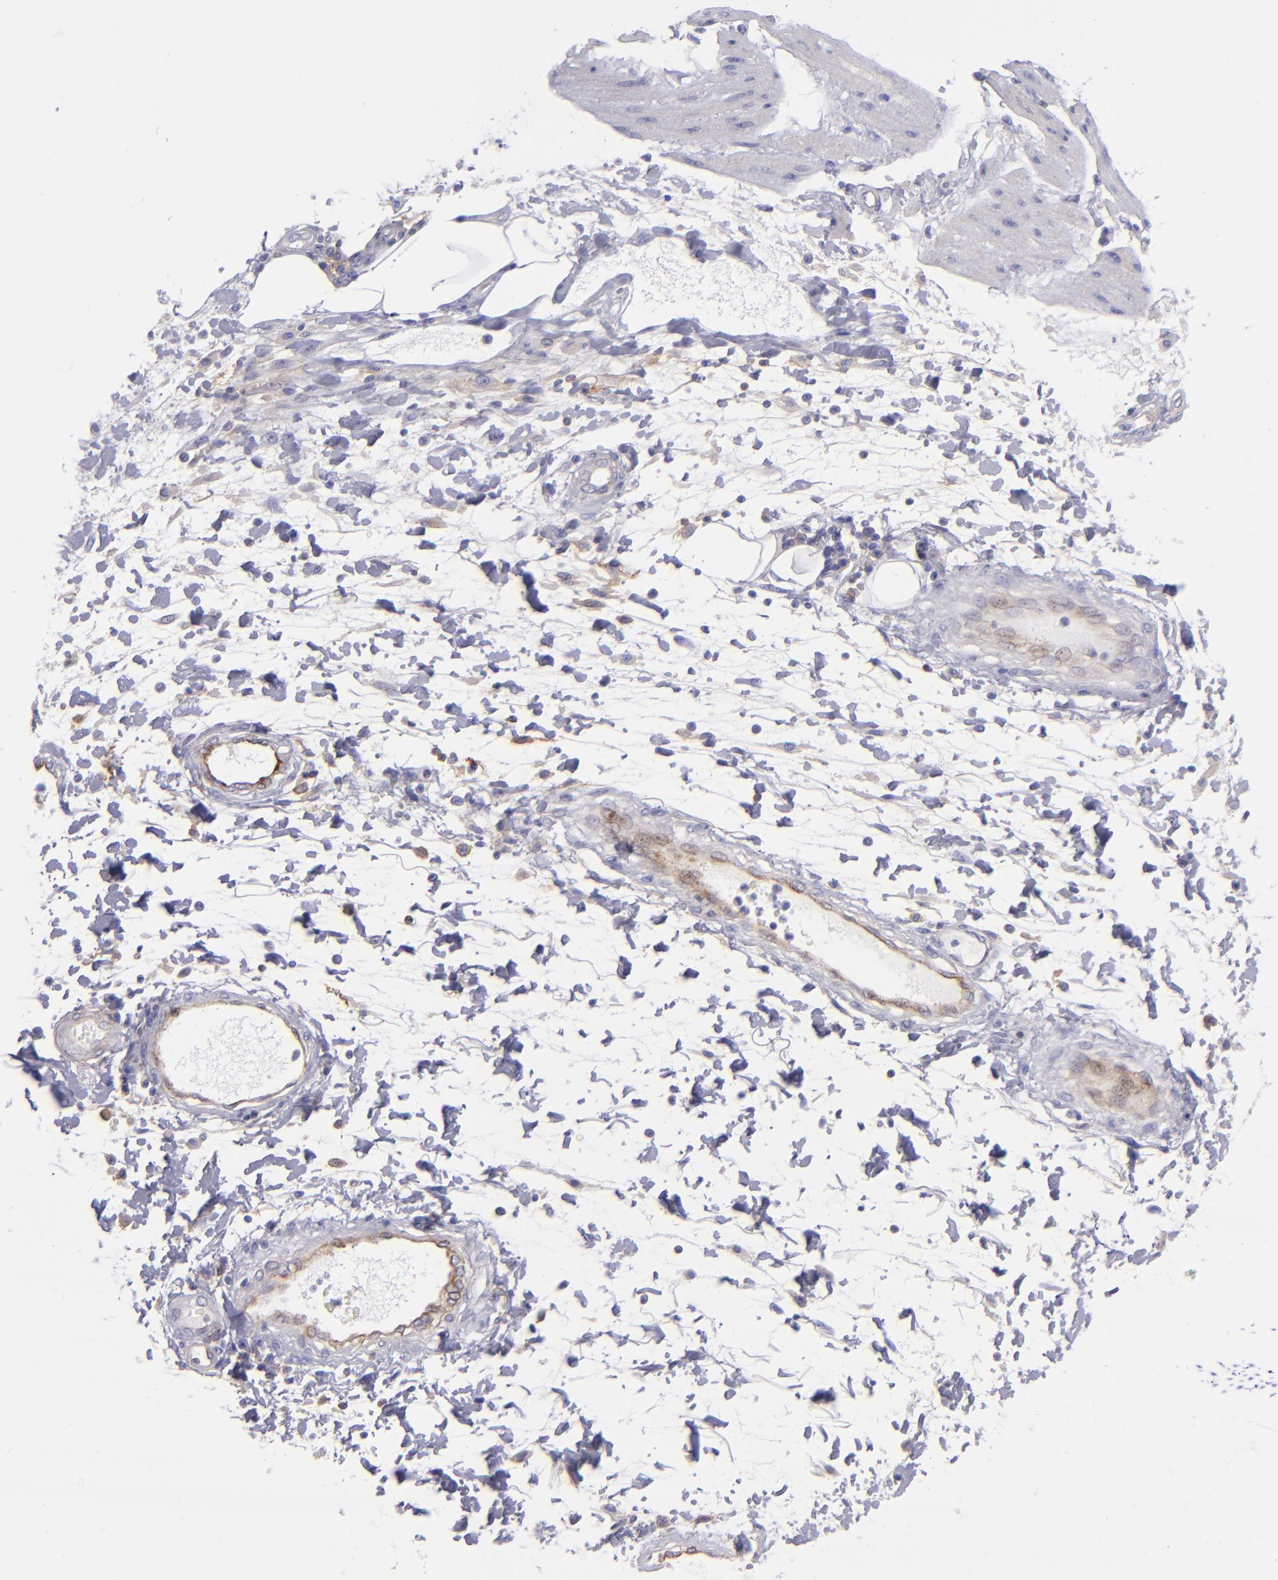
{"staining": {"intensity": "negative", "quantity": "none", "location": "none"}, "tissue": "stomach cancer", "cell_type": "Tumor cells", "image_type": "cancer", "snomed": [{"axis": "morphology", "description": "Adenocarcinoma, NOS"}, {"axis": "topography", "description": "Pancreas"}, {"axis": "topography", "description": "Stomach, upper"}], "caption": "Adenocarcinoma (stomach) was stained to show a protein in brown. There is no significant staining in tumor cells.", "gene": "ENTPD1", "patient": {"sex": "male", "age": 77}}